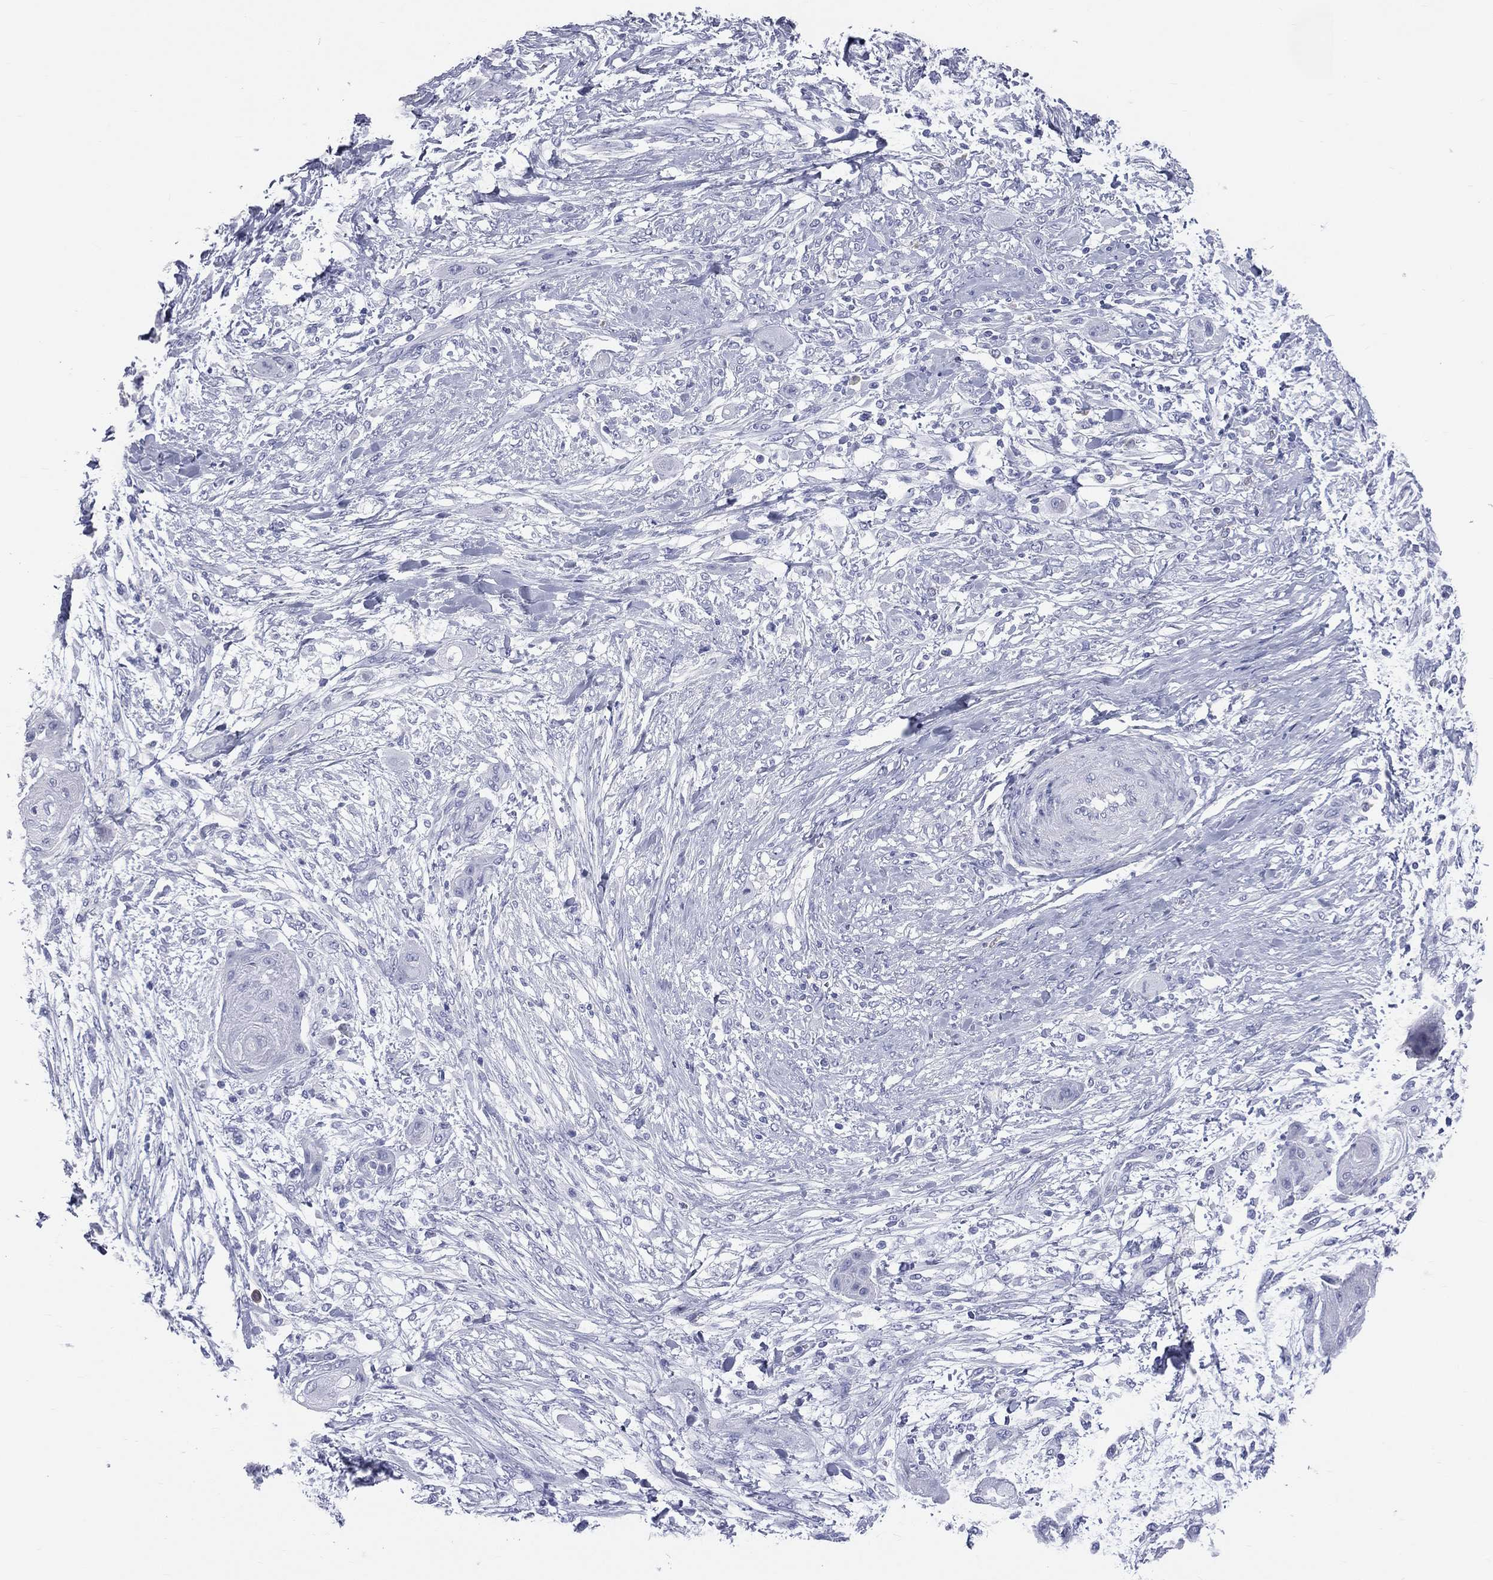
{"staining": {"intensity": "negative", "quantity": "none", "location": "none"}, "tissue": "skin cancer", "cell_type": "Tumor cells", "image_type": "cancer", "snomed": [{"axis": "morphology", "description": "Squamous cell carcinoma, NOS"}, {"axis": "topography", "description": "Skin"}], "caption": "Immunohistochemical staining of human skin squamous cell carcinoma displays no significant staining in tumor cells.", "gene": "MLN", "patient": {"sex": "male", "age": 62}}